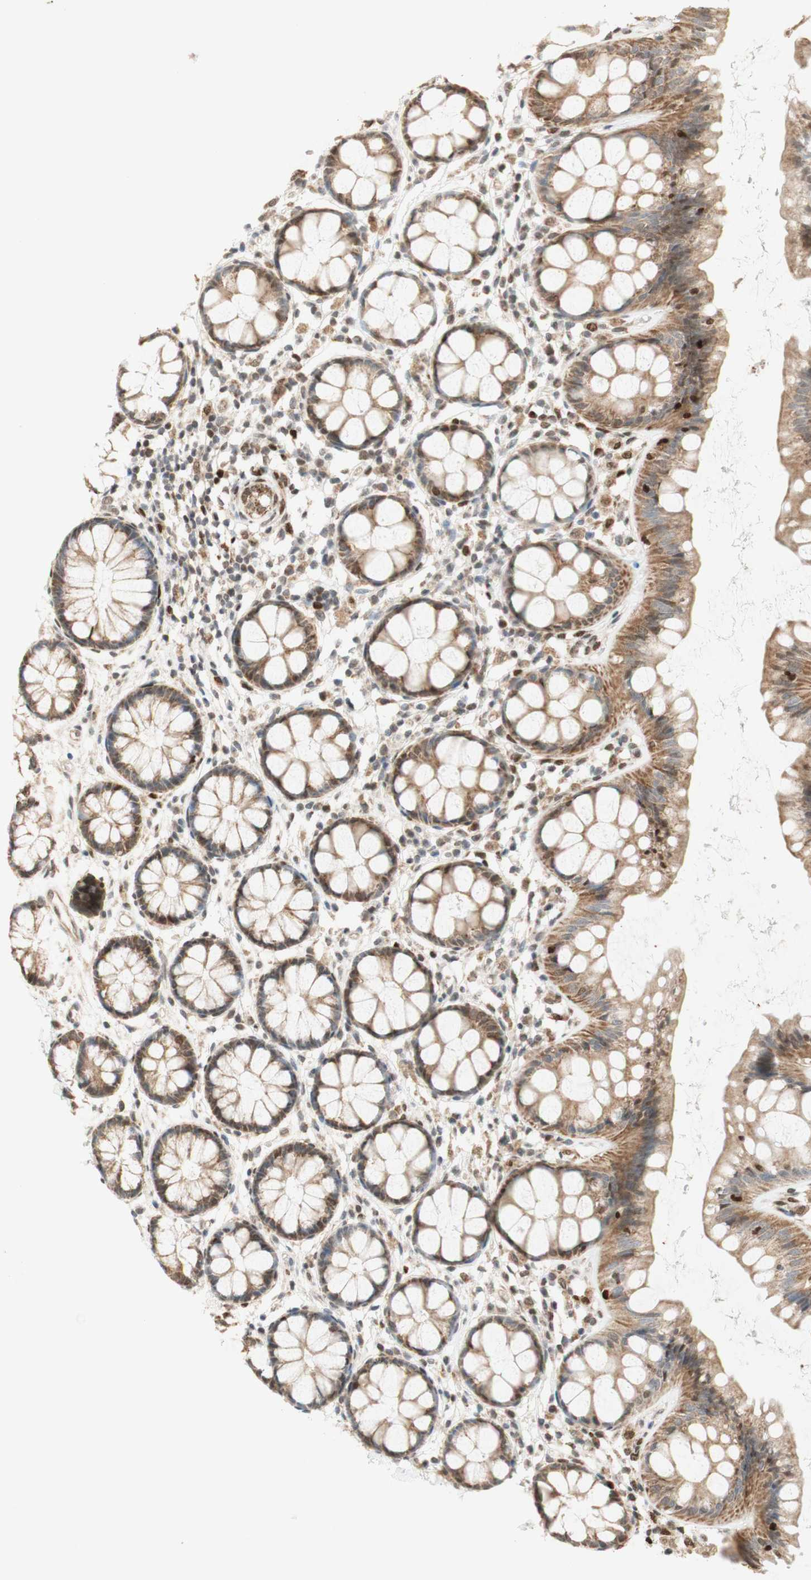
{"staining": {"intensity": "moderate", "quantity": "25%-75%", "location": "cytoplasmic/membranous"}, "tissue": "rectum", "cell_type": "Glandular cells", "image_type": "normal", "snomed": [{"axis": "morphology", "description": "Normal tissue, NOS"}, {"axis": "topography", "description": "Rectum"}], "caption": "A high-resolution photomicrograph shows immunohistochemistry (IHC) staining of unremarkable rectum, which demonstrates moderate cytoplasmic/membranous positivity in about 25%-75% of glandular cells.", "gene": "DNMT3A", "patient": {"sex": "female", "age": 66}}